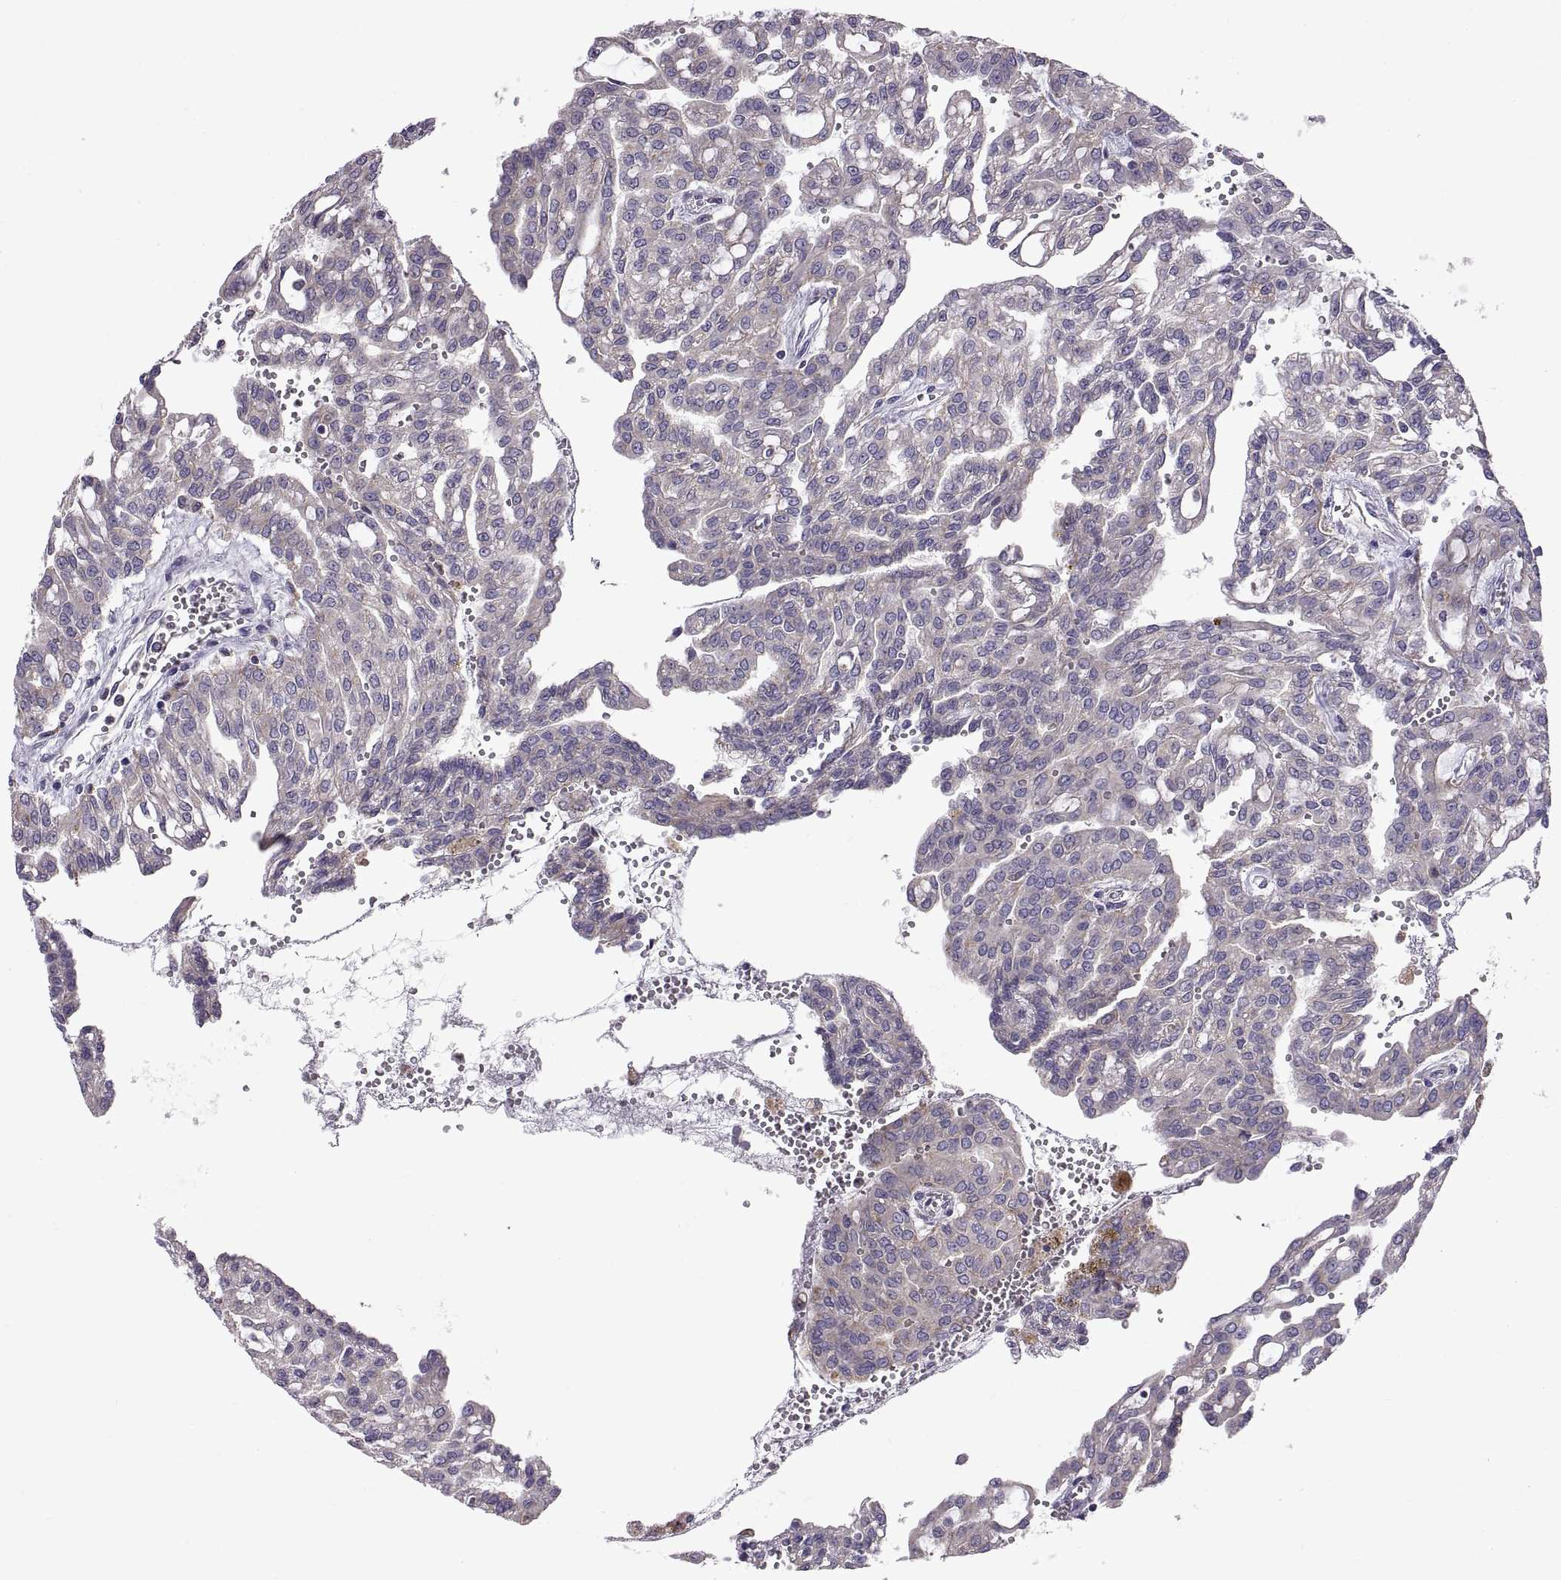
{"staining": {"intensity": "negative", "quantity": "none", "location": "none"}, "tissue": "renal cancer", "cell_type": "Tumor cells", "image_type": "cancer", "snomed": [{"axis": "morphology", "description": "Adenocarcinoma, NOS"}, {"axis": "topography", "description": "Kidney"}], "caption": "This is a photomicrograph of immunohistochemistry (IHC) staining of renal cancer (adenocarcinoma), which shows no positivity in tumor cells. (Immunohistochemistry, brightfield microscopy, high magnification).", "gene": "ARSL", "patient": {"sex": "male", "age": 63}}